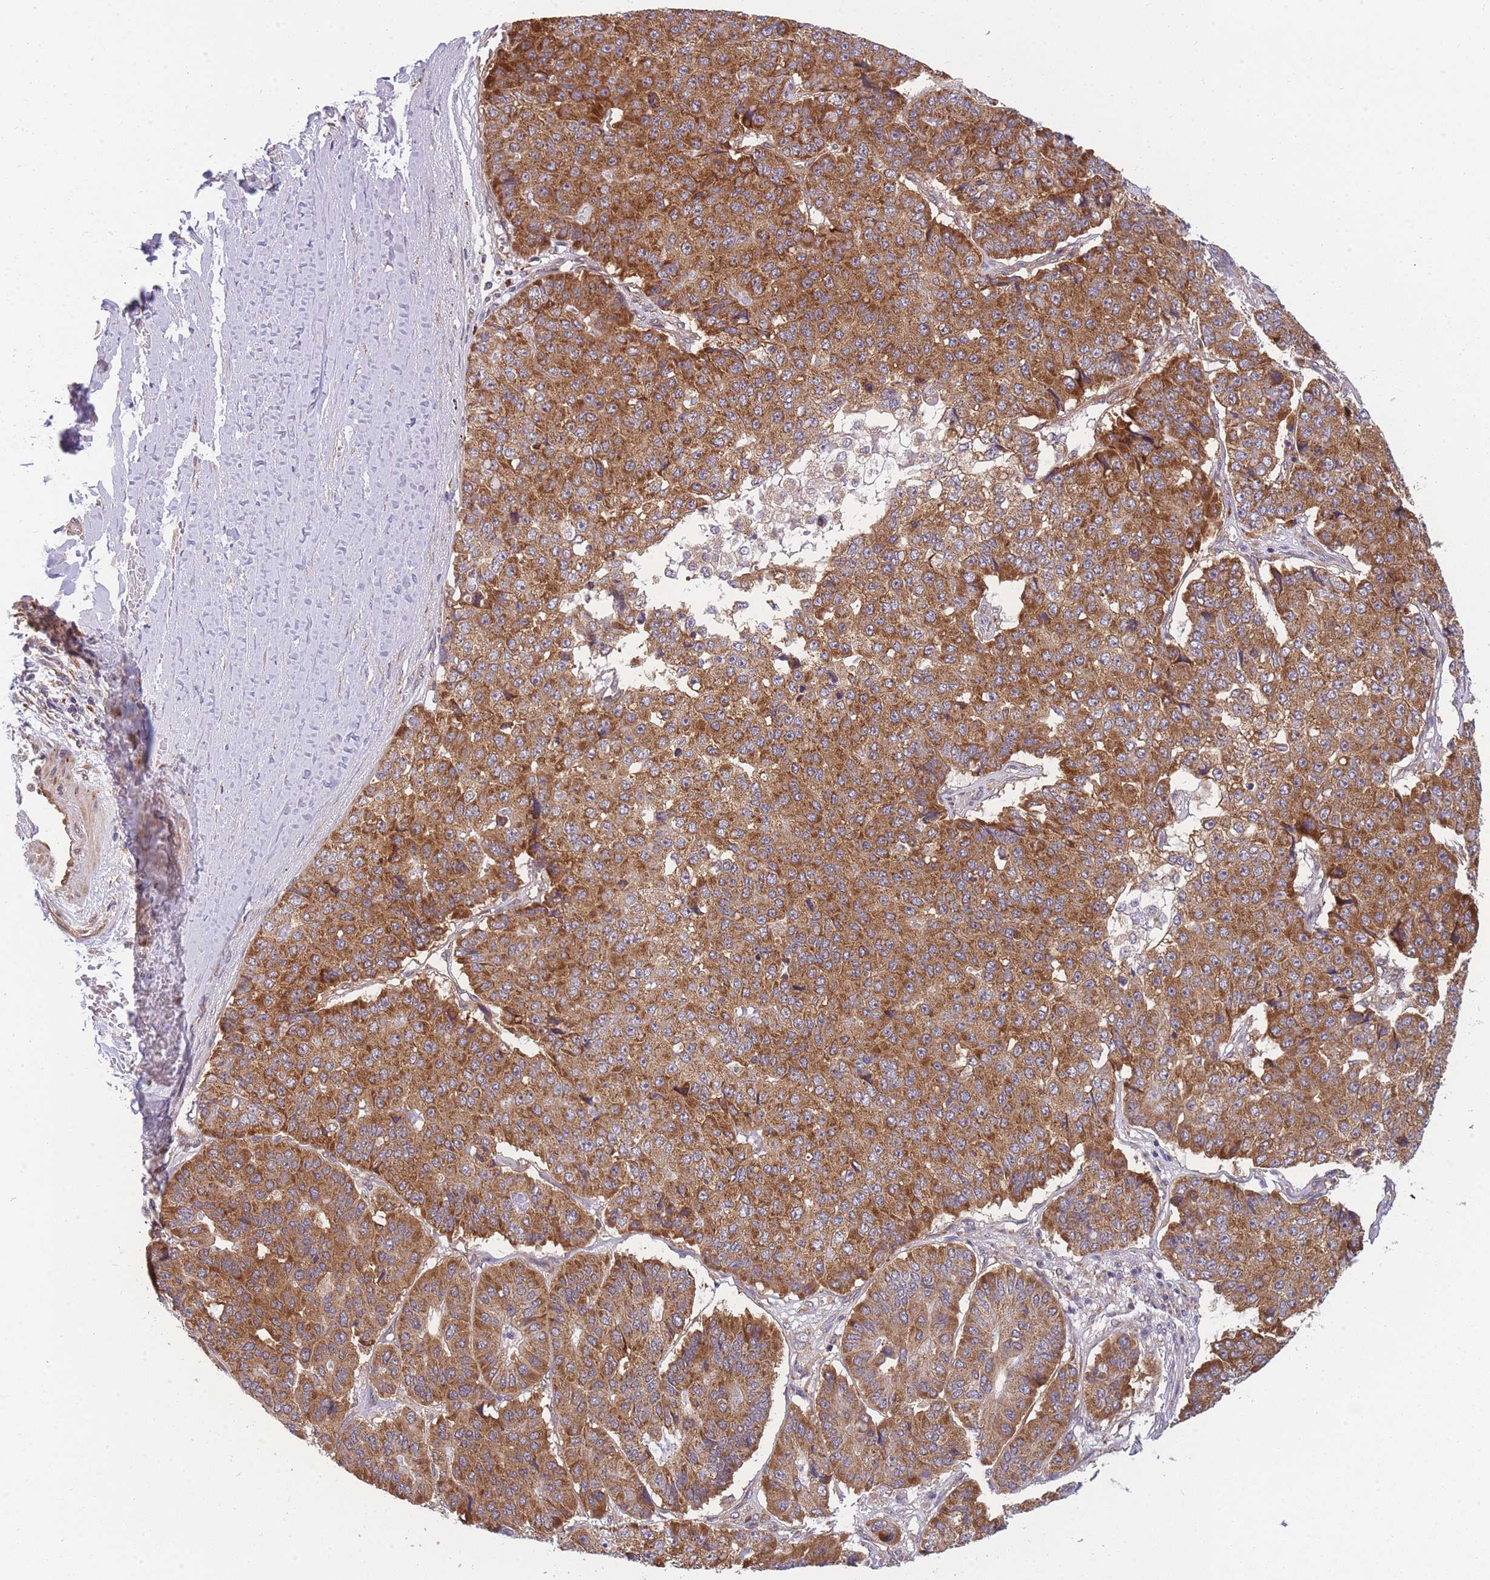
{"staining": {"intensity": "strong", "quantity": ">75%", "location": "cytoplasmic/membranous"}, "tissue": "pancreatic cancer", "cell_type": "Tumor cells", "image_type": "cancer", "snomed": [{"axis": "morphology", "description": "Adenocarcinoma, NOS"}, {"axis": "topography", "description": "Pancreas"}], "caption": "Strong cytoplasmic/membranous protein staining is appreciated in approximately >75% of tumor cells in pancreatic adenocarcinoma. (DAB = brown stain, brightfield microscopy at high magnification).", "gene": "MRPL23", "patient": {"sex": "male", "age": 50}}